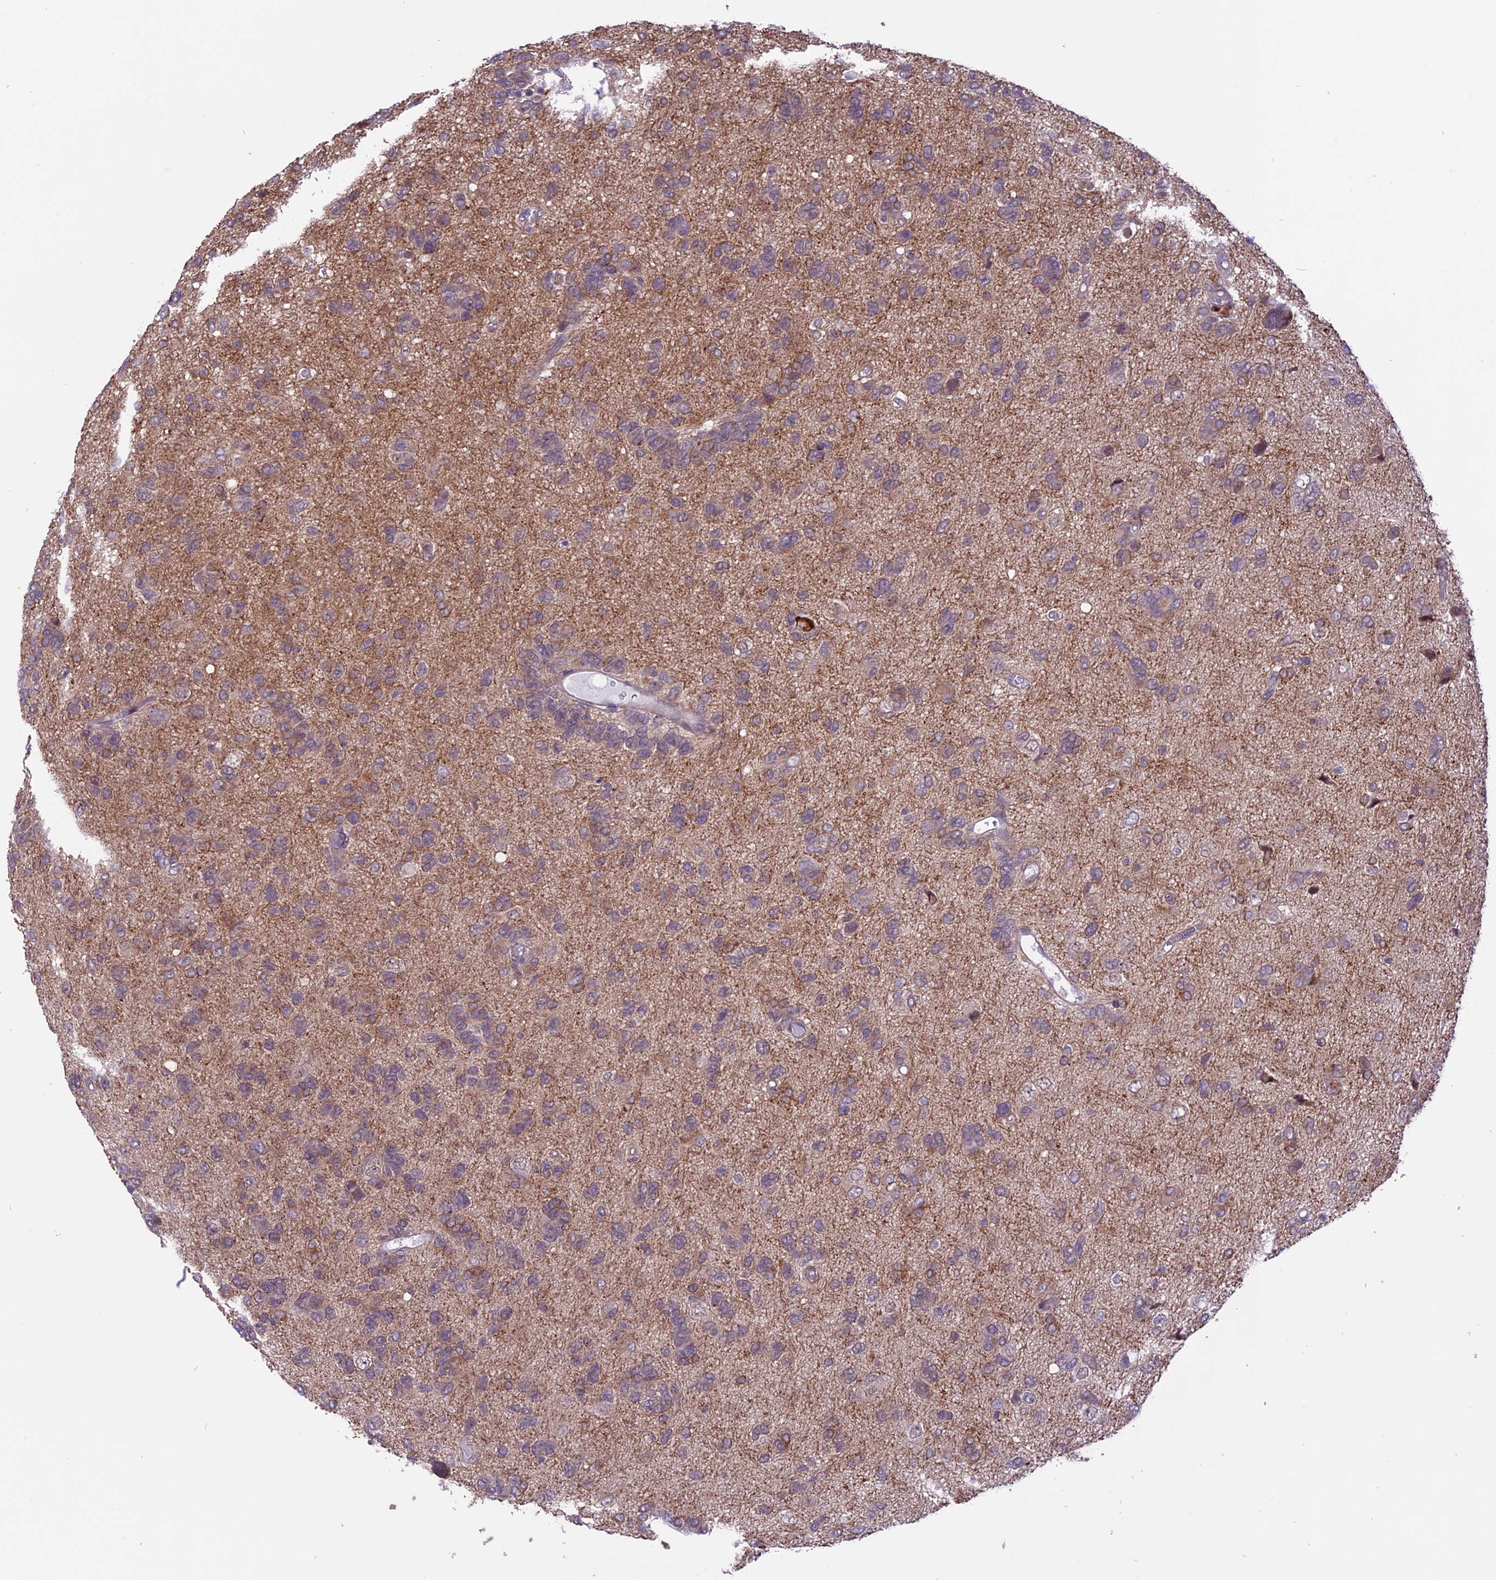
{"staining": {"intensity": "weak", "quantity": "25%-75%", "location": "cytoplasmic/membranous"}, "tissue": "glioma", "cell_type": "Tumor cells", "image_type": "cancer", "snomed": [{"axis": "morphology", "description": "Glioma, malignant, High grade"}, {"axis": "topography", "description": "Brain"}], "caption": "Tumor cells display weak cytoplasmic/membranous staining in approximately 25%-75% of cells in malignant glioma (high-grade).", "gene": "SPRED1", "patient": {"sex": "female", "age": 59}}